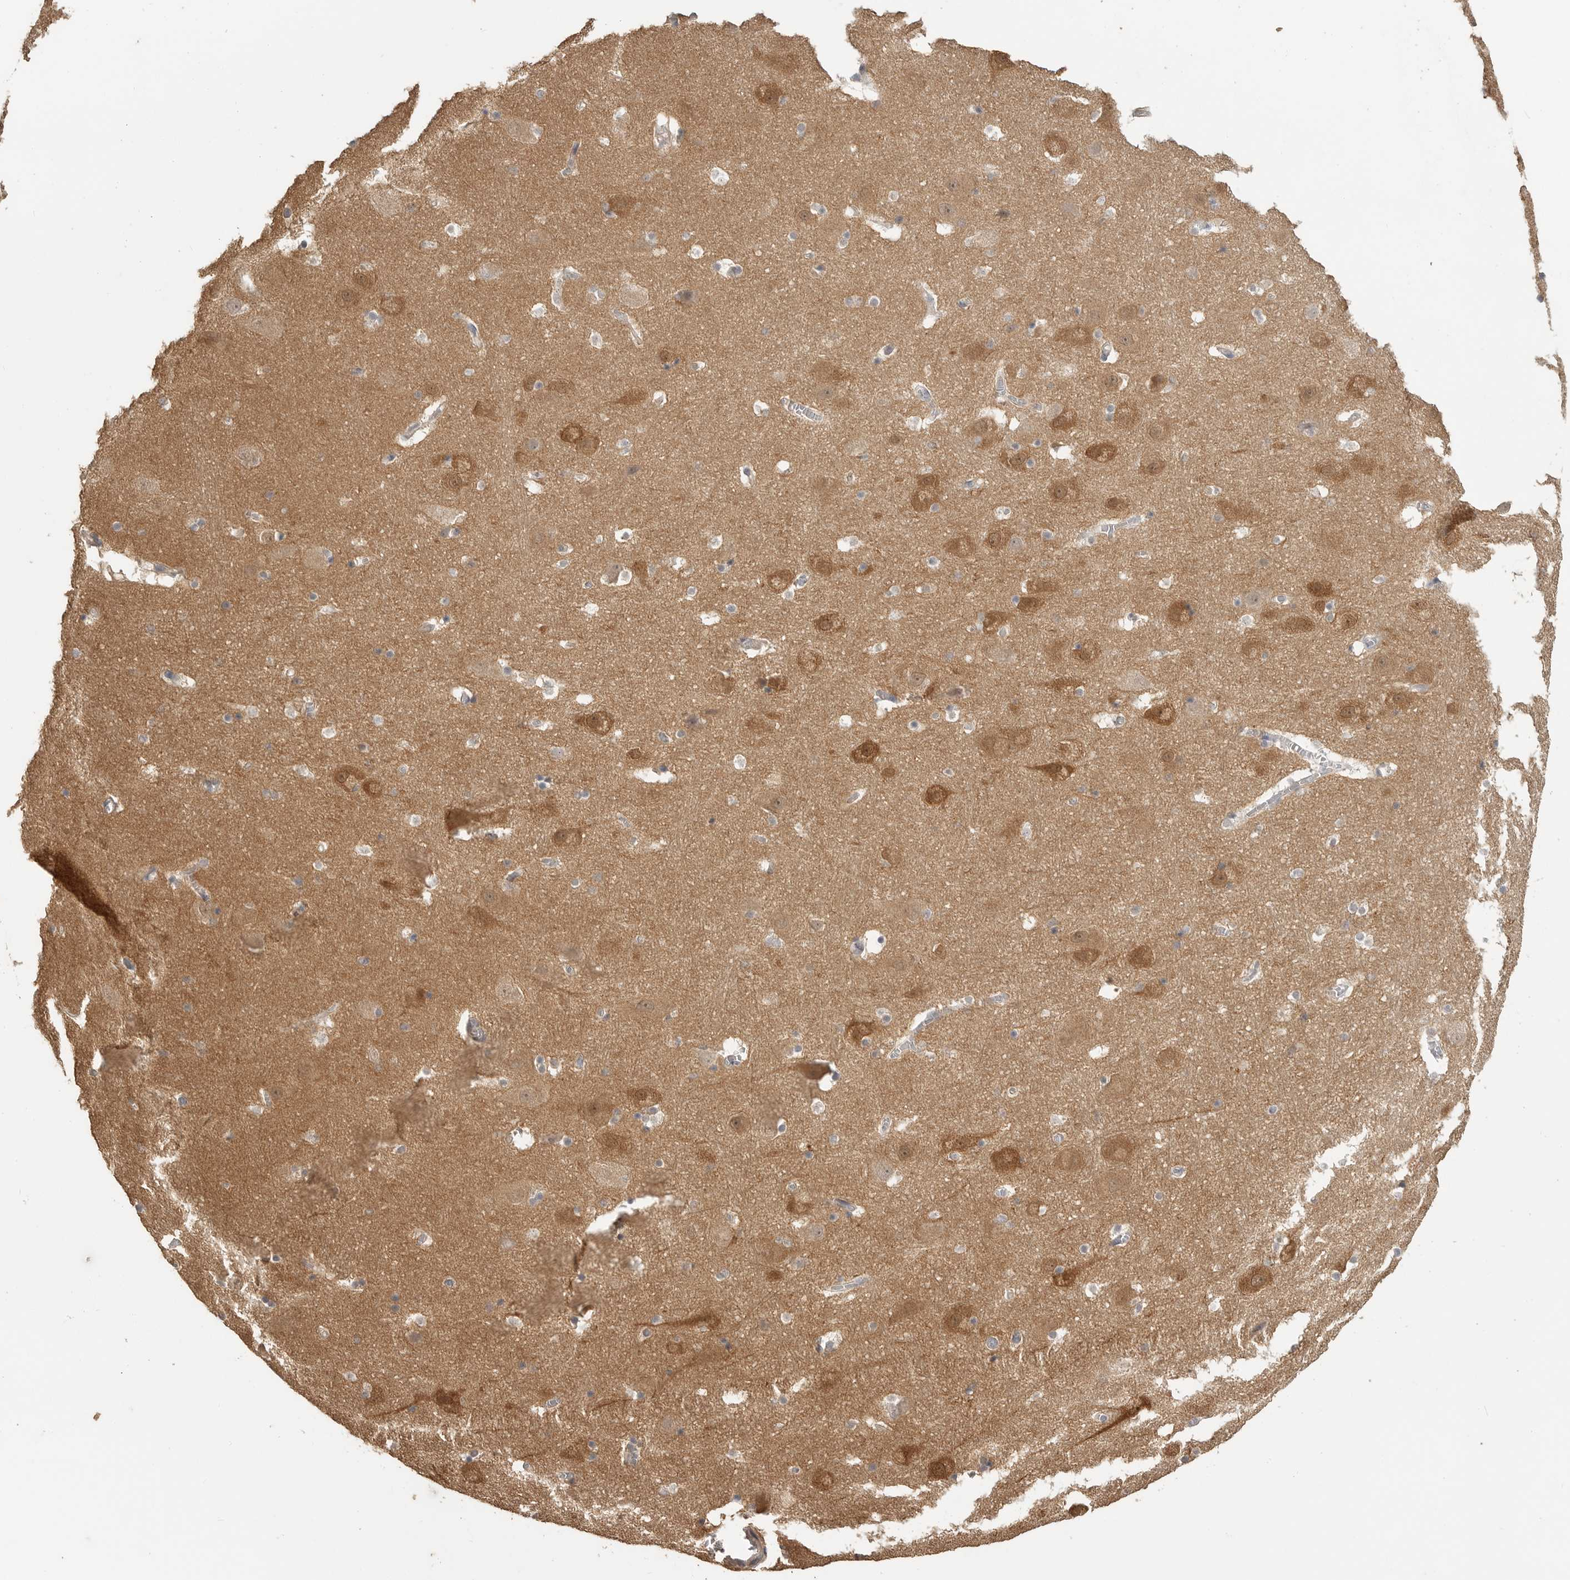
{"staining": {"intensity": "moderate", "quantity": "<25%", "location": "cytoplasmic/membranous"}, "tissue": "hippocampus", "cell_type": "Glial cells", "image_type": "normal", "snomed": [{"axis": "morphology", "description": "Normal tissue, NOS"}, {"axis": "topography", "description": "Hippocampus"}], "caption": "A brown stain highlights moderate cytoplasmic/membranous staining of a protein in glial cells of normal hippocampus.", "gene": "MAP2K1", "patient": {"sex": "male", "age": 45}}